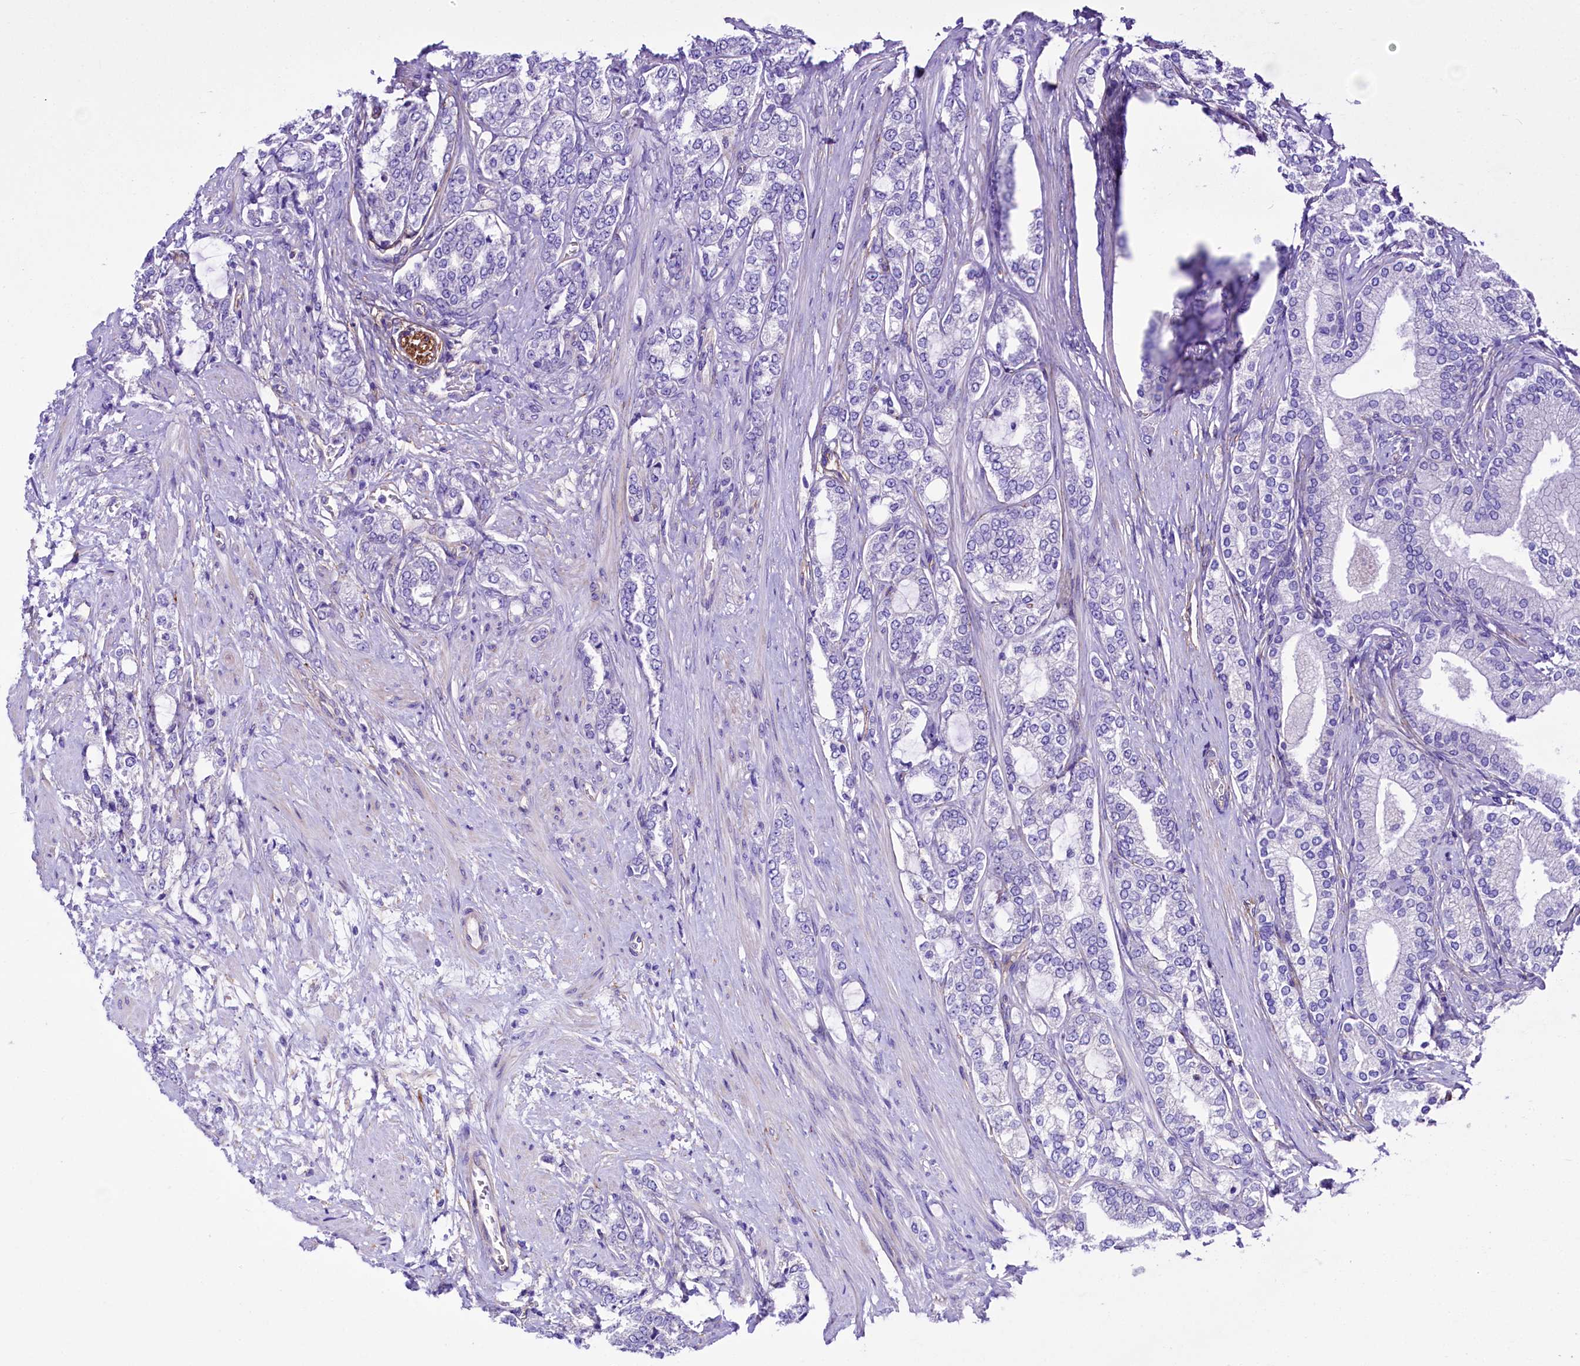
{"staining": {"intensity": "negative", "quantity": "none", "location": "none"}, "tissue": "prostate cancer", "cell_type": "Tumor cells", "image_type": "cancer", "snomed": [{"axis": "morphology", "description": "Adenocarcinoma, High grade"}, {"axis": "topography", "description": "Prostate"}], "caption": "There is no significant staining in tumor cells of prostate cancer.", "gene": "SLF1", "patient": {"sex": "male", "age": 64}}